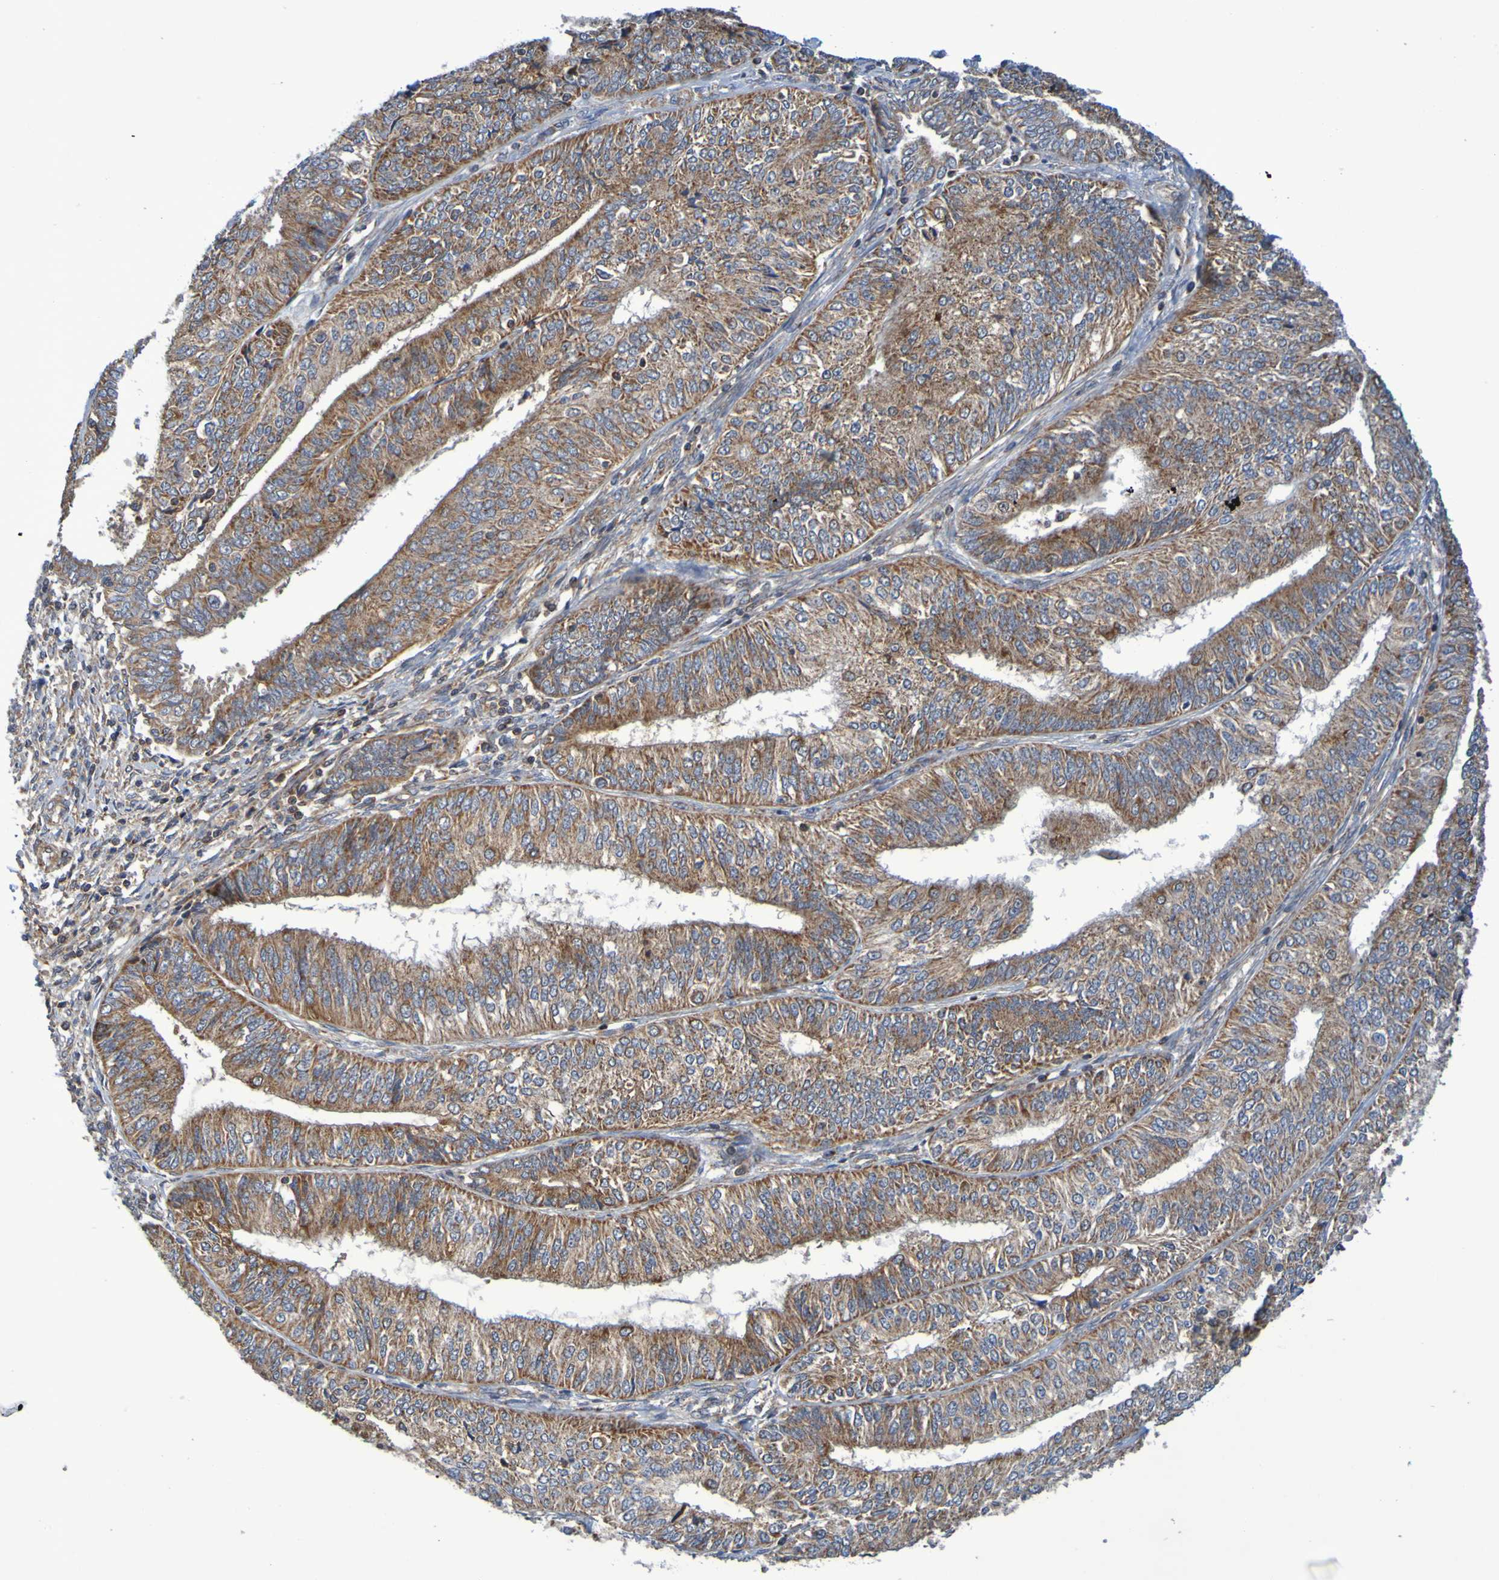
{"staining": {"intensity": "strong", "quantity": ">75%", "location": "cytoplasmic/membranous"}, "tissue": "endometrial cancer", "cell_type": "Tumor cells", "image_type": "cancer", "snomed": [{"axis": "morphology", "description": "Adenocarcinoma, NOS"}, {"axis": "topography", "description": "Endometrium"}], "caption": "Immunohistochemical staining of endometrial cancer (adenocarcinoma) reveals strong cytoplasmic/membranous protein positivity in approximately >75% of tumor cells.", "gene": "CCDC51", "patient": {"sex": "female", "age": 58}}